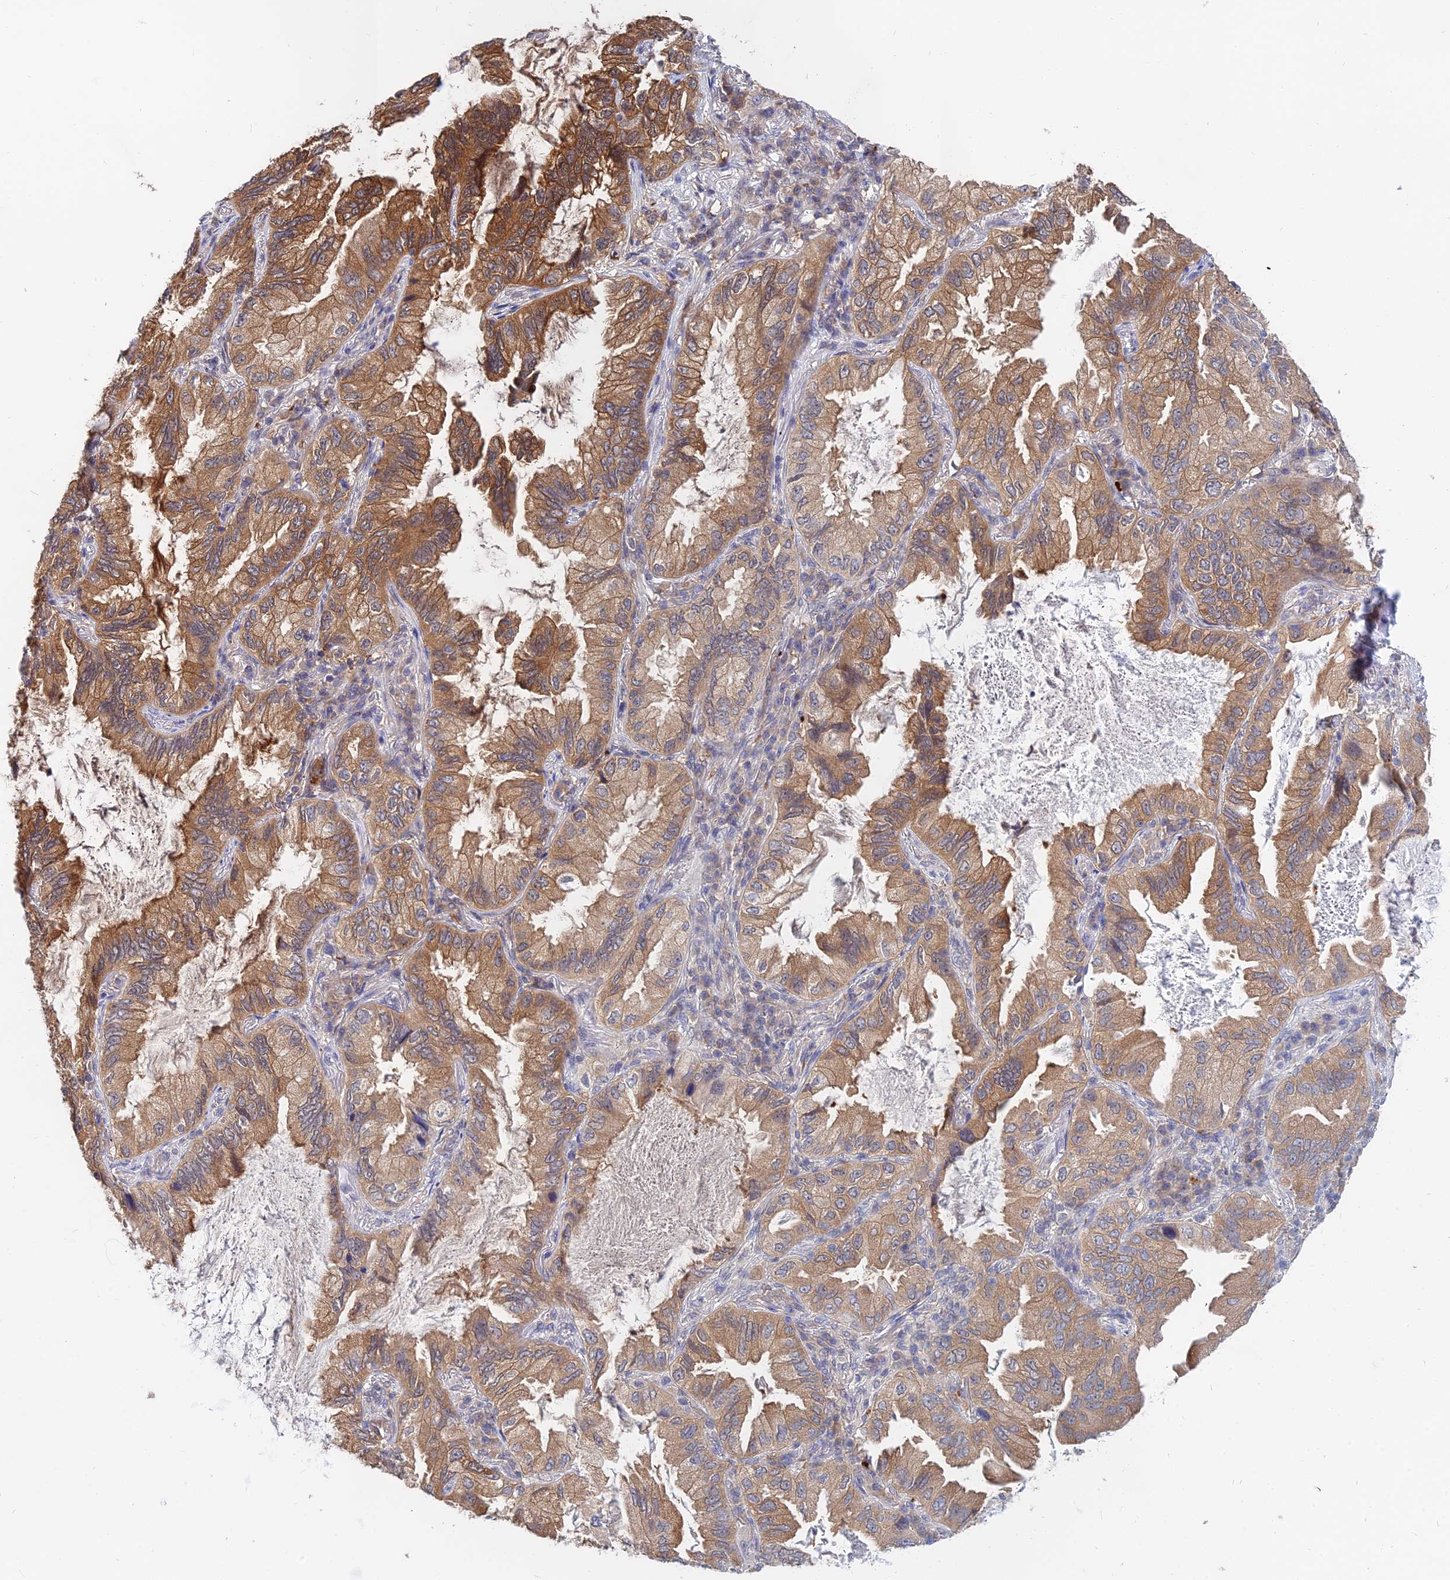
{"staining": {"intensity": "moderate", "quantity": ">75%", "location": "cytoplasmic/membranous"}, "tissue": "lung cancer", "cell_type": "Tumor cells", "image_type": "cancer", "snomed": [{"axis": "morphology", "description": "Adenocarcinoma, NOS"}, {"axis": "topography", "description": "Lung"}], "caption": "There is medium levels of moderate cytoplasmic/membranous staining in tumor cells of lung cancer, as demonstrated by immunohistochemical staining (brown color).", "gene": "B3GALT4", "patient": {"sex": "female", "age": 69}}